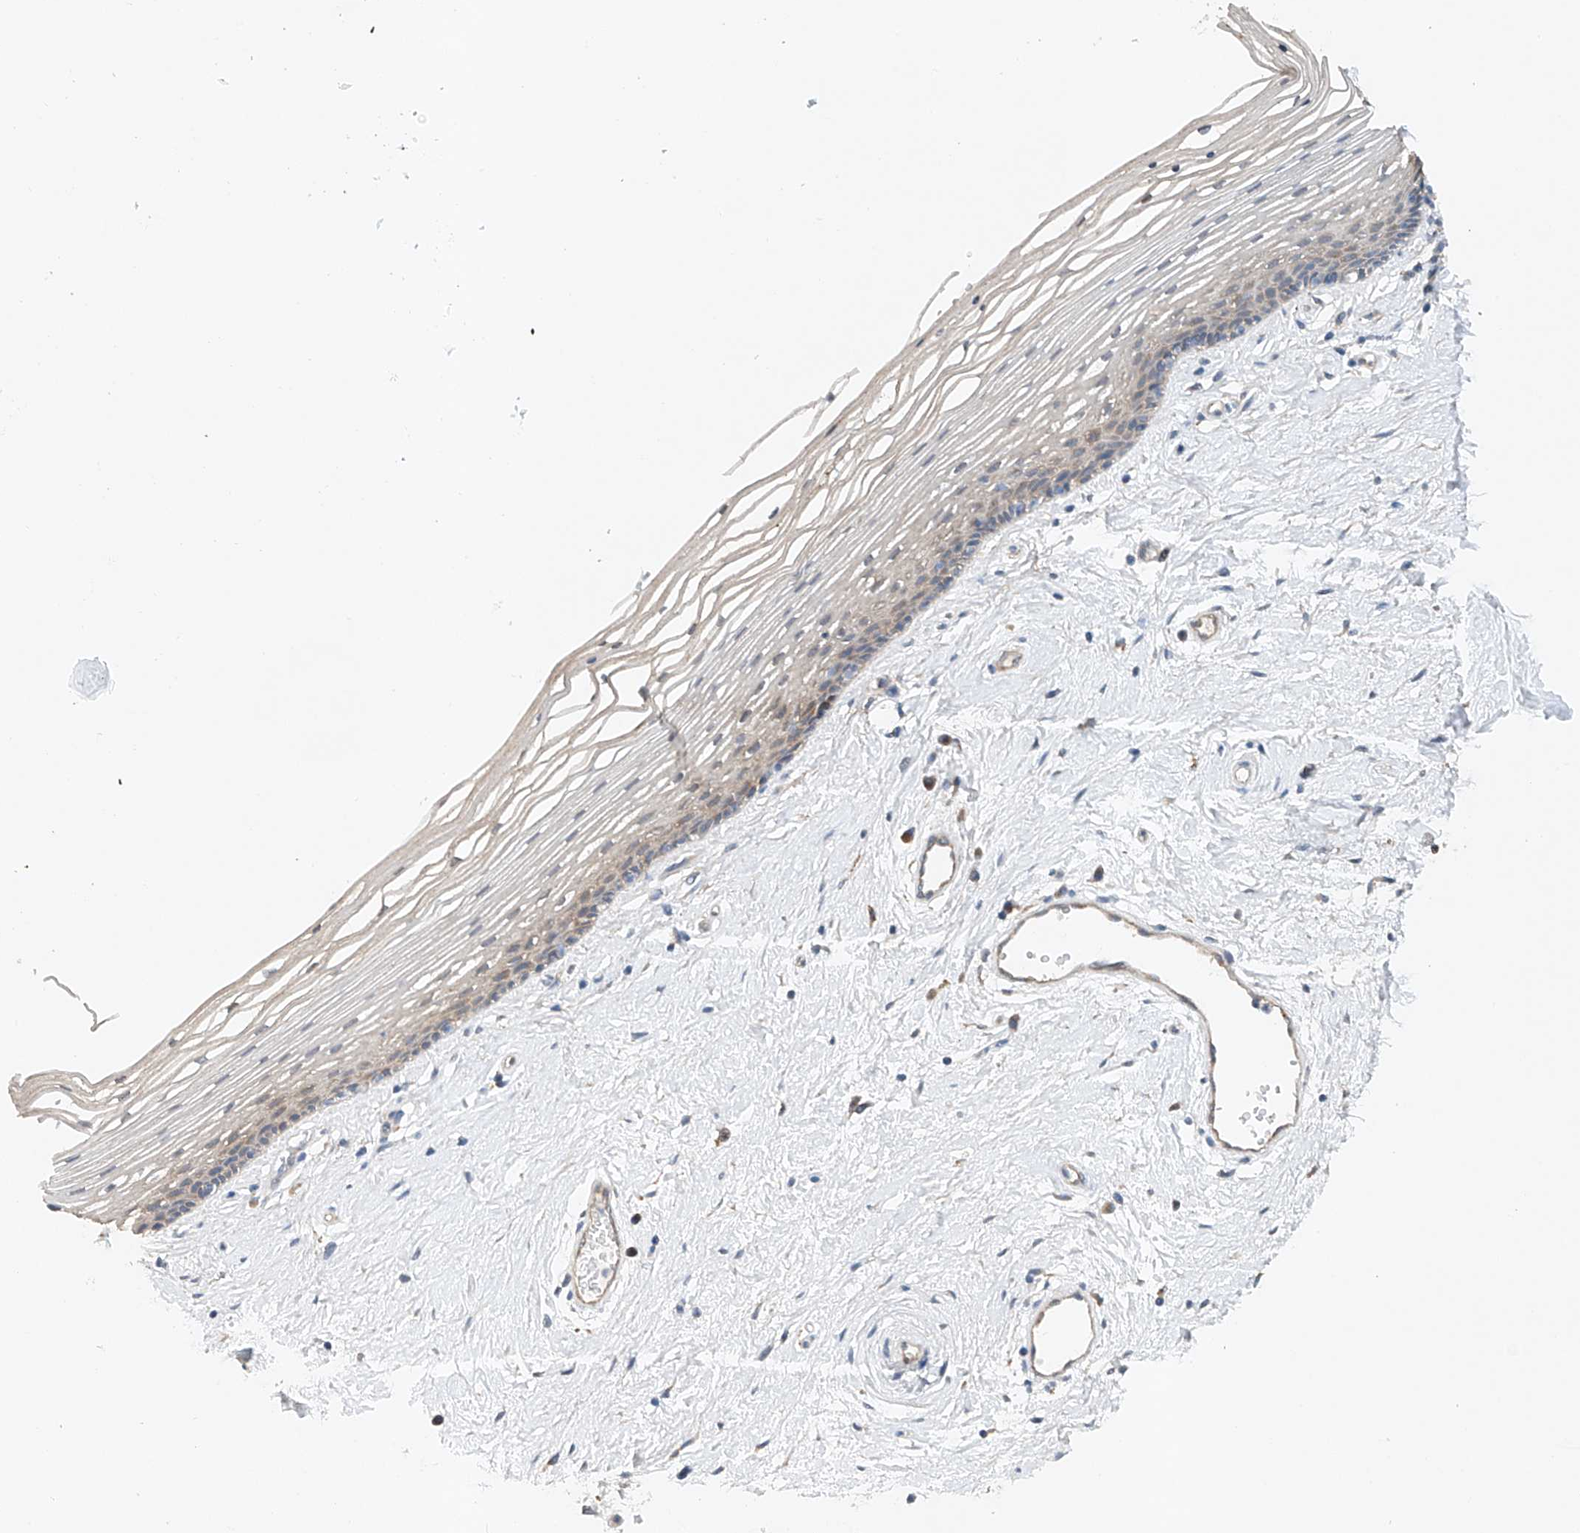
{"staining": {"intensity": "weak", "quantity": ">75%", "location": "cytoplasmic/membranous"}, "tissue": "vagina", "cell_type": "Squamous epithelial cells", "image_type": "normal", "snomed": [{"axis": "morphology", "description": "Normal tissue, NOS"}, {"axis": "topography", "description": "Vagina"}], "caption": "Vagina stained with immunohistochemistry reveals weak cytoplasmic/membranous positivity in about >75% of squamous epithelial cells. The protein is shown in brown color, while the nuclei are stained blue.", "gene": "CEP85L", "patient": {"sex": "female", "age": 46}}